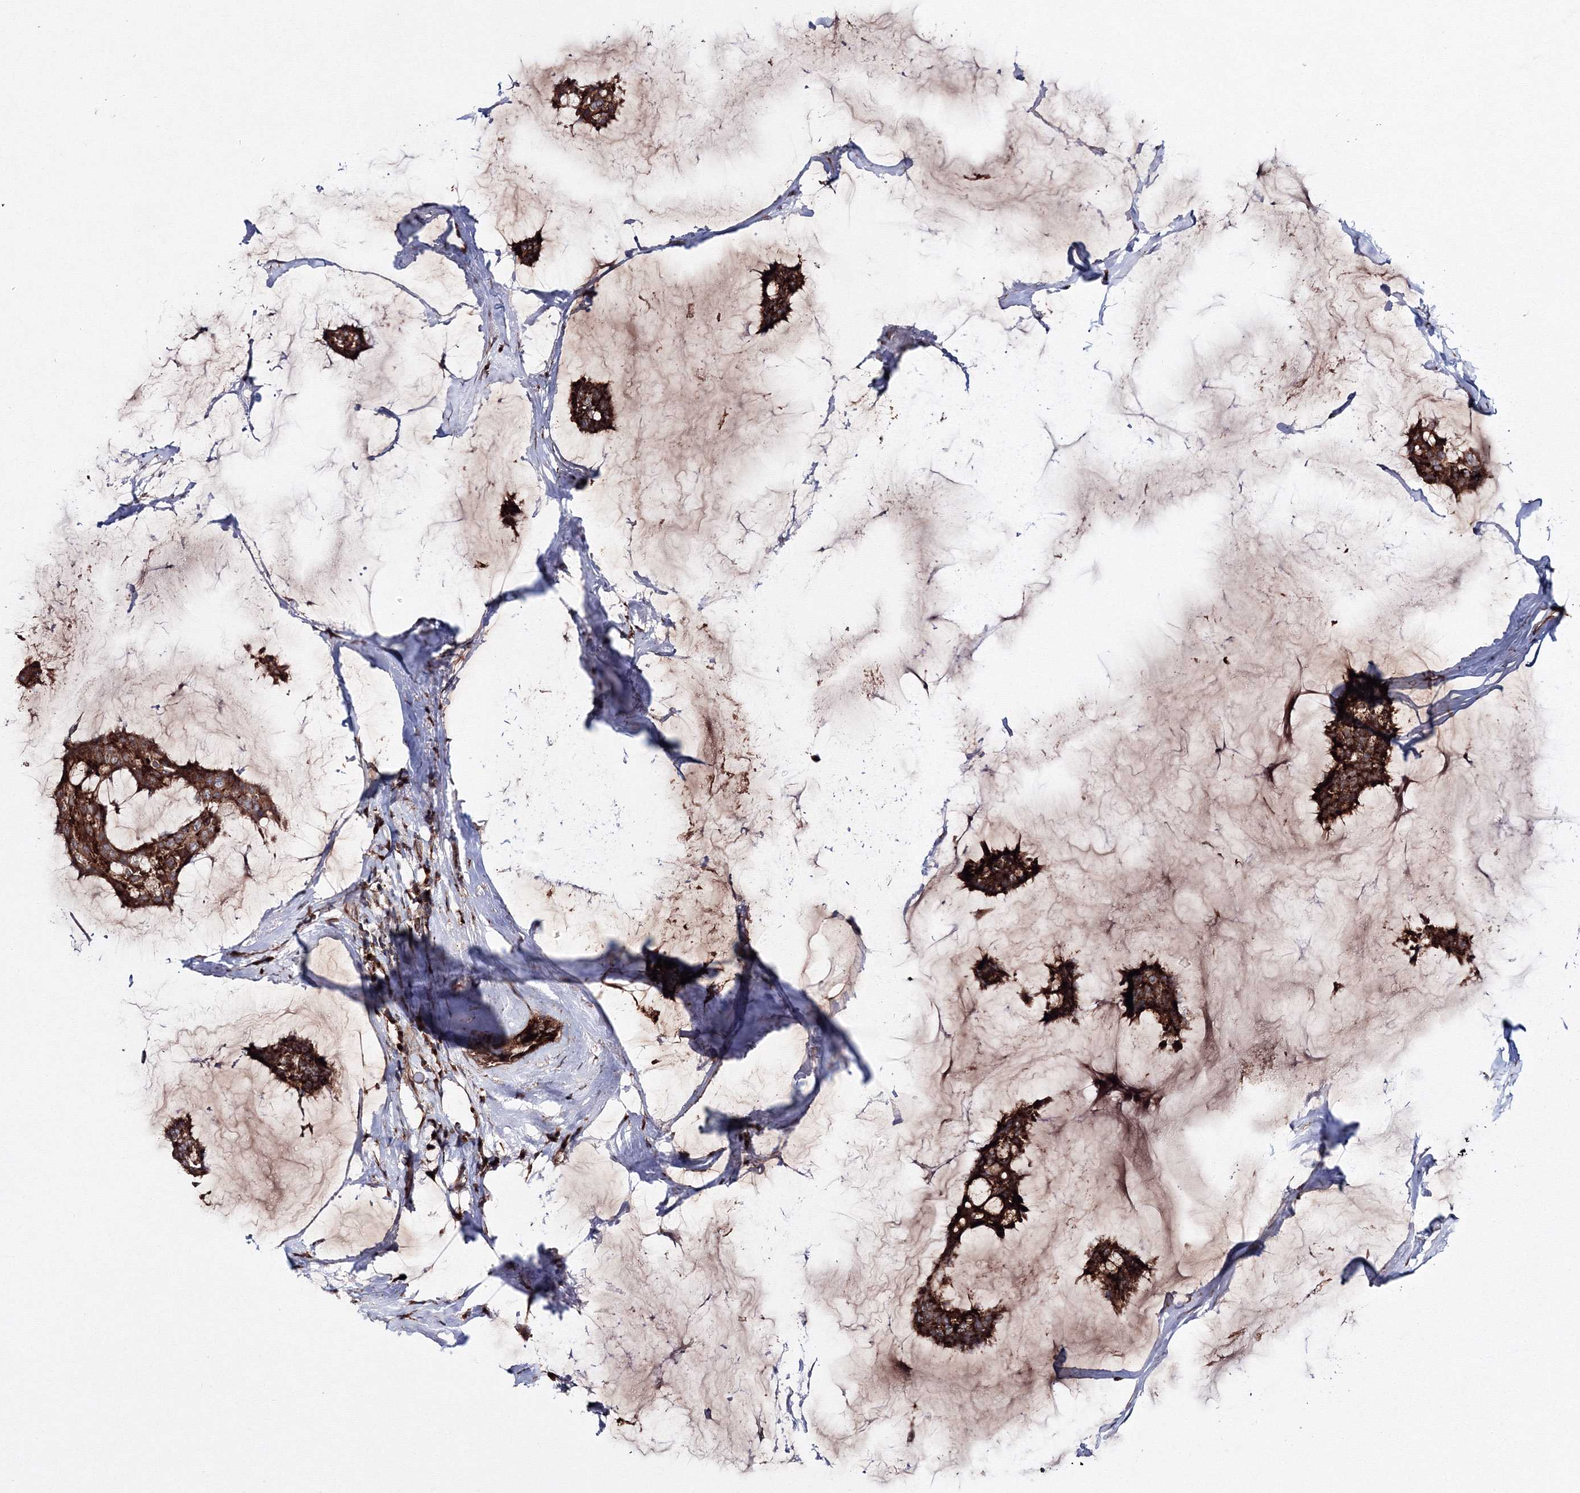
{"staining": {"intensity": "strong", "quantity": ">75%", "location": "cytoplasmic/membranous"}, "tissue": "breast cancer", "cell_type": "Tumor cells", "image_type": "cancer", "snomed": [{"axis": "morphology", "description": "Duct carcinoma"}, {"axis": "topography", "description": "Breast"}], "caption": "This photomicrograph displays IHC staining of human breast cancer (intraductal carcinoma), with high strong cytoplasmic/membranous expression in about >75% of tumor cells.", "gene": "DDO", "patient": {"sex": "female", "age": 93}}